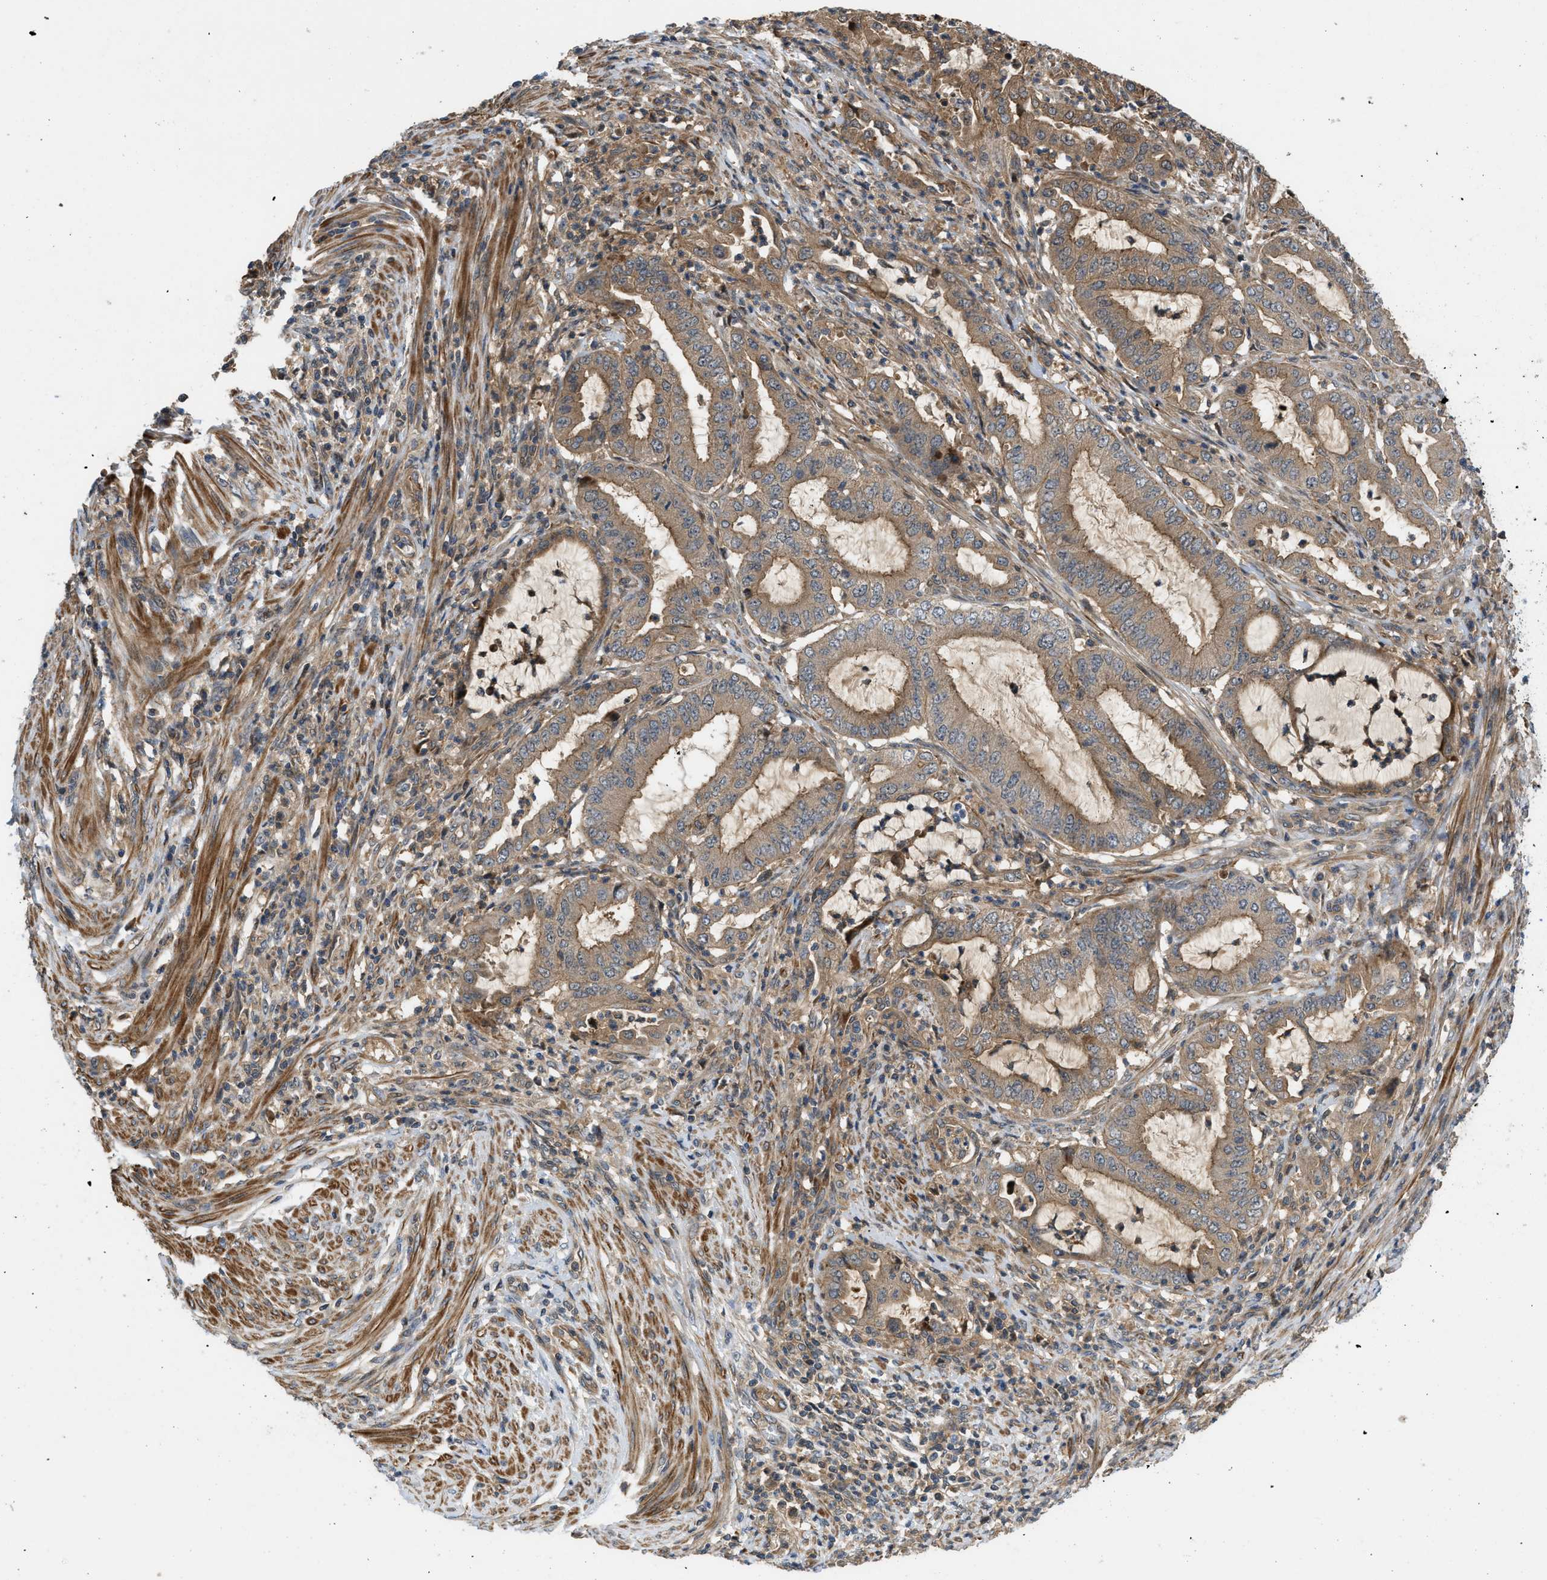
{"staining": {"intensity": "moderate", "quantity": ">75%", "location": "cytoplasmic/membranous"}, "tissue": "endometrial cancer", "cell_type": "Tumor cells", "image_type": "cancer", "snomed": [{"axis": "morphology", "description": "Adenocarcinoma, NOS"}, {"axis": "topography", "description": "Endometrium"}], "caption": "Immunohistochemical staining of endometrial adenocarcinoma exhibits moderate cytoplasmic/membranous protein staining in approximately >75% of tumor cells.", "gene": "GPR31", "patient": {"sex": "female", "age": 70}}